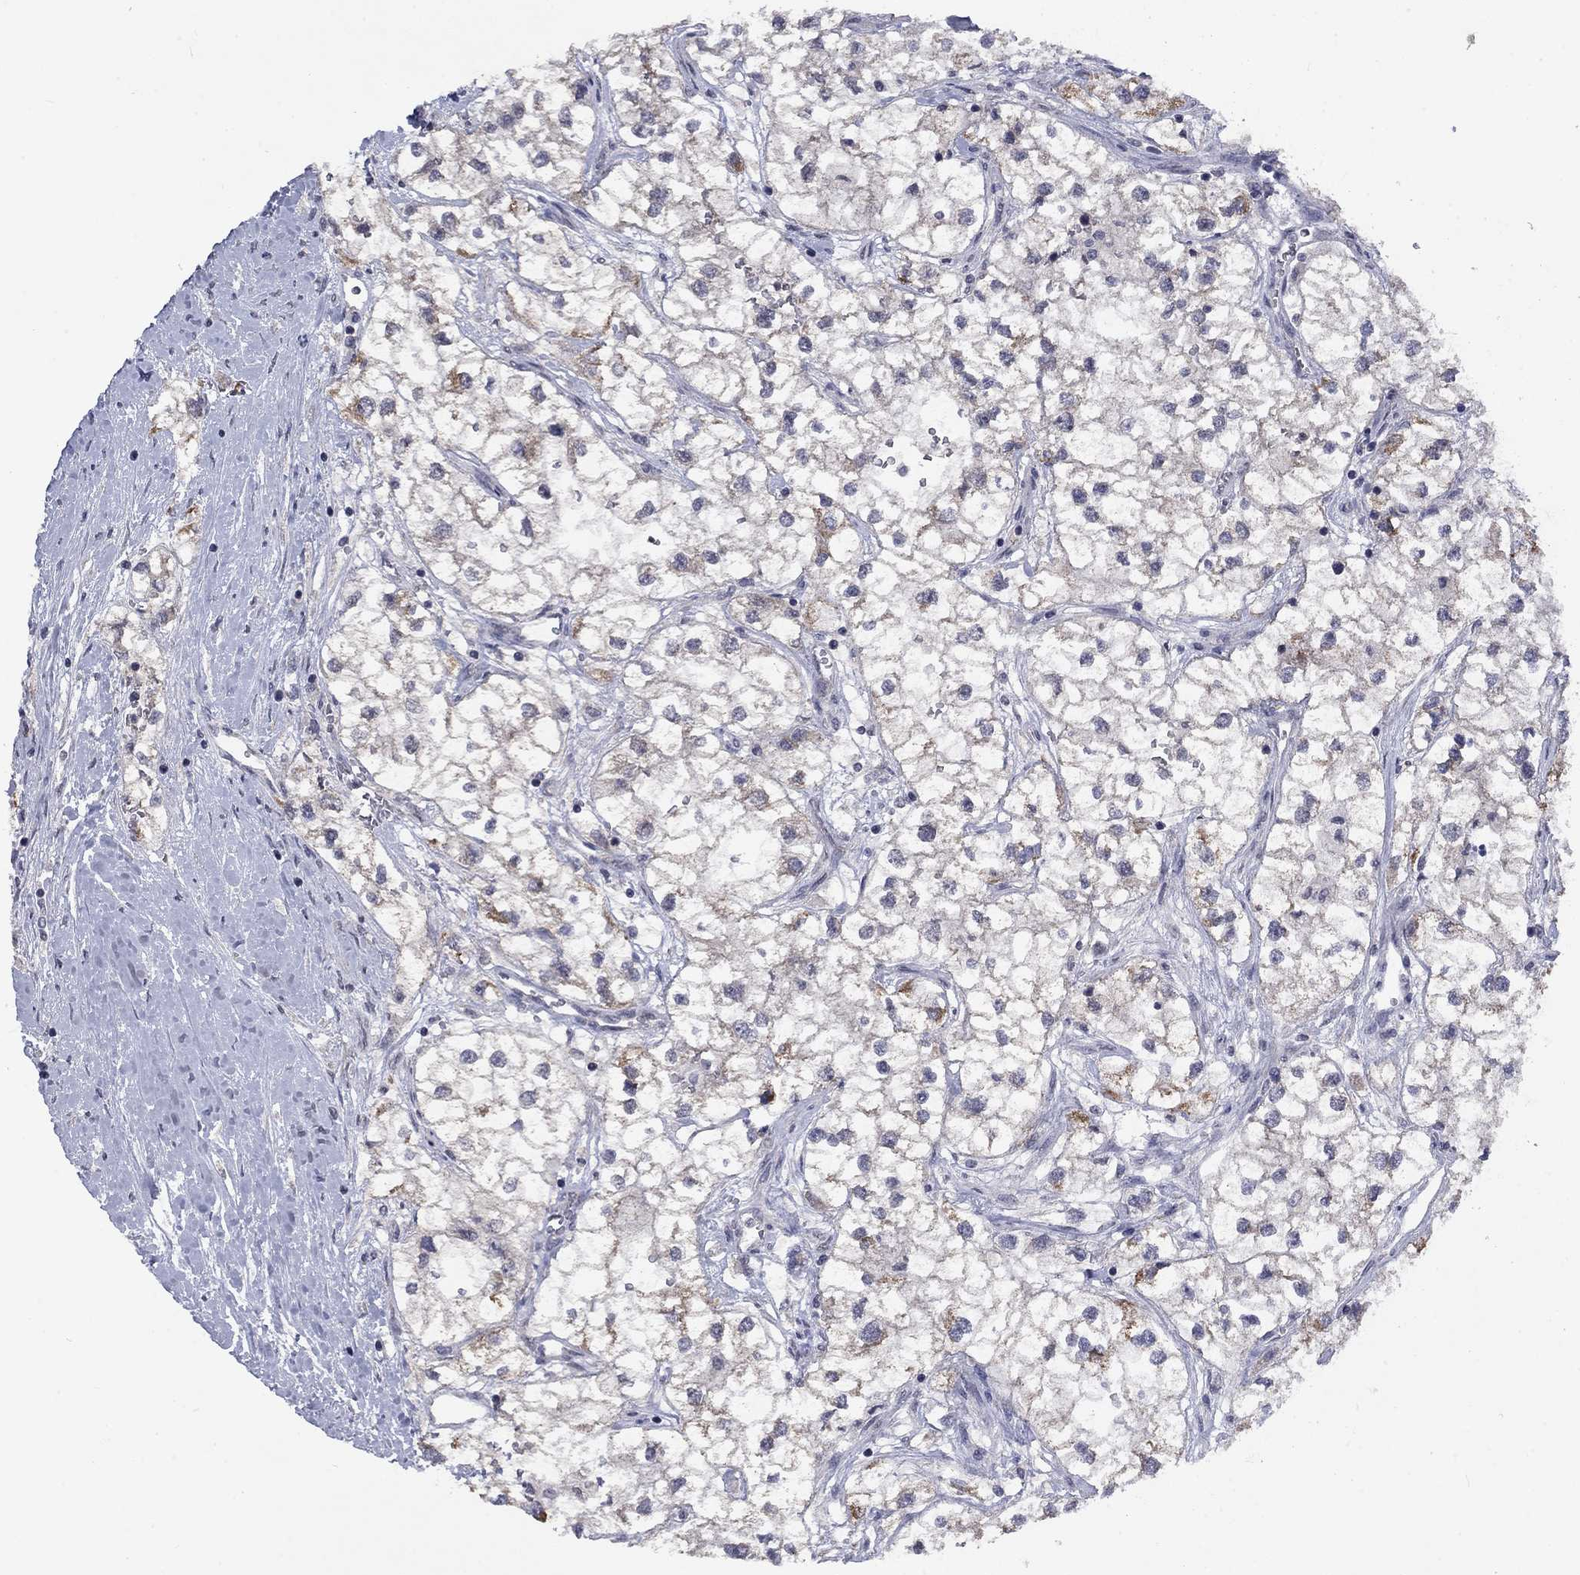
{"staining": {"intensity": "moderate", "quantity": "<25%", "location": "cytoplasmic/membranous"}, "tissue": "renal cancer", "cell_type": "Tumor cells", "image_type": "cancer", "snomed": [{"axis": "morphology", "description": "Adenocarcinoma, NOS"}, {"axis": "topography", "description": "Kidney"}], "caption": "Protein expression analysis of human renal cancer (adenocarcinoma) reveals moderate cytoplasmic/membranous expression in approximately <25% of tumor cells.", "gene": "SPATA33", "patient": {"sex": "male", "age": 59}}